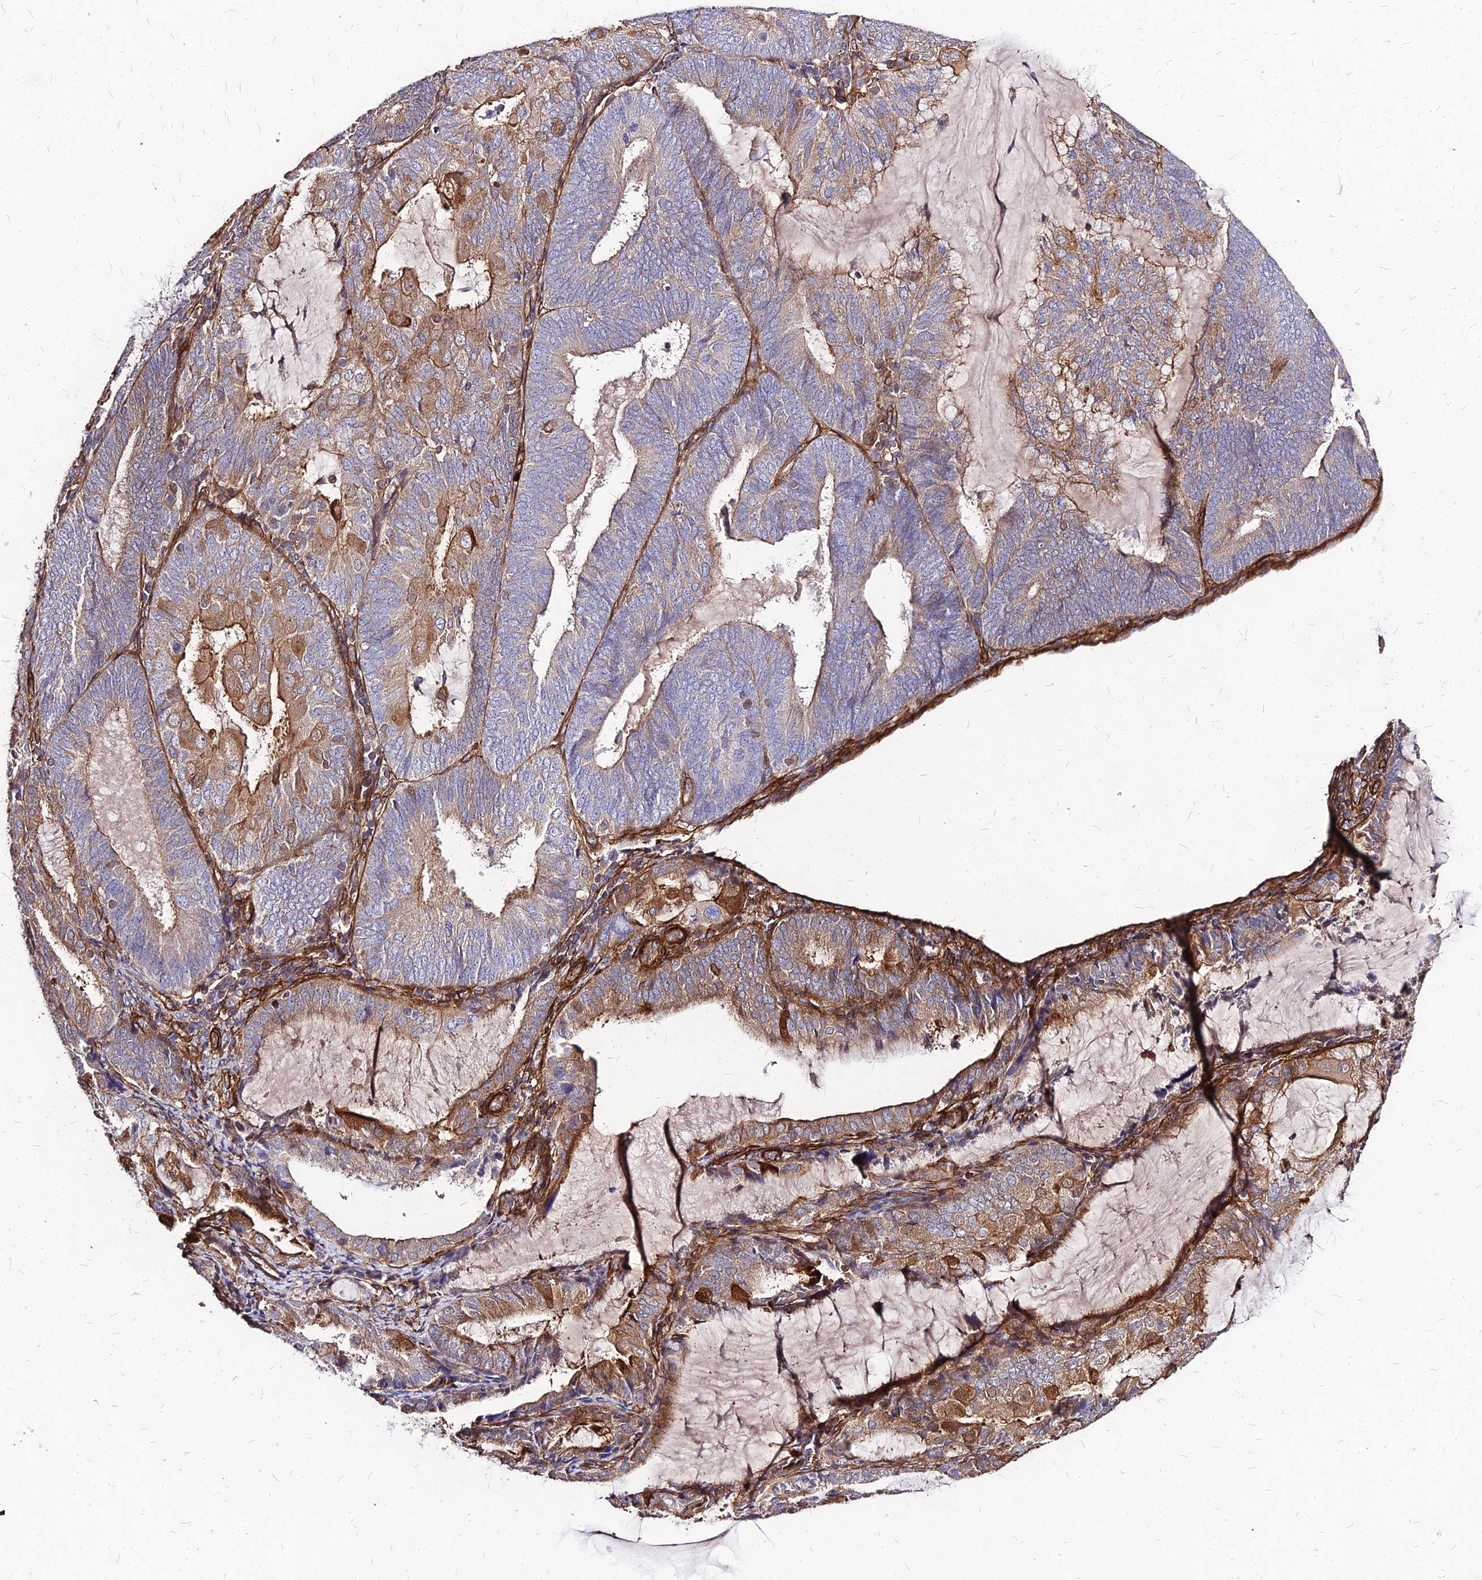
{"staining": {"intensity": "moderate", "quantity": "25%-75%", "location": "cytoplasmic/membranous"}, "tissue": "endometrial cancer", "cell_type": "Tumor cells", "image_type": "cancer", "snomed": [{"axis": "morphology", "description": "Adenocarcinoma, NOS"}, {"axis": "topography", "description": "Endometrium"}], "caption": "High-magnification brightfield microscopy of endometrial adenocarcinoma stained with DAB (brown) and counterstained with hematoxylin (blue). tumor cells exhibit moderate cytoplasmic/membranous staining is seen in approximately25%-75% of cells.", "gene": "EFCC1", "patient": {"sex": "female", "age": 81}}